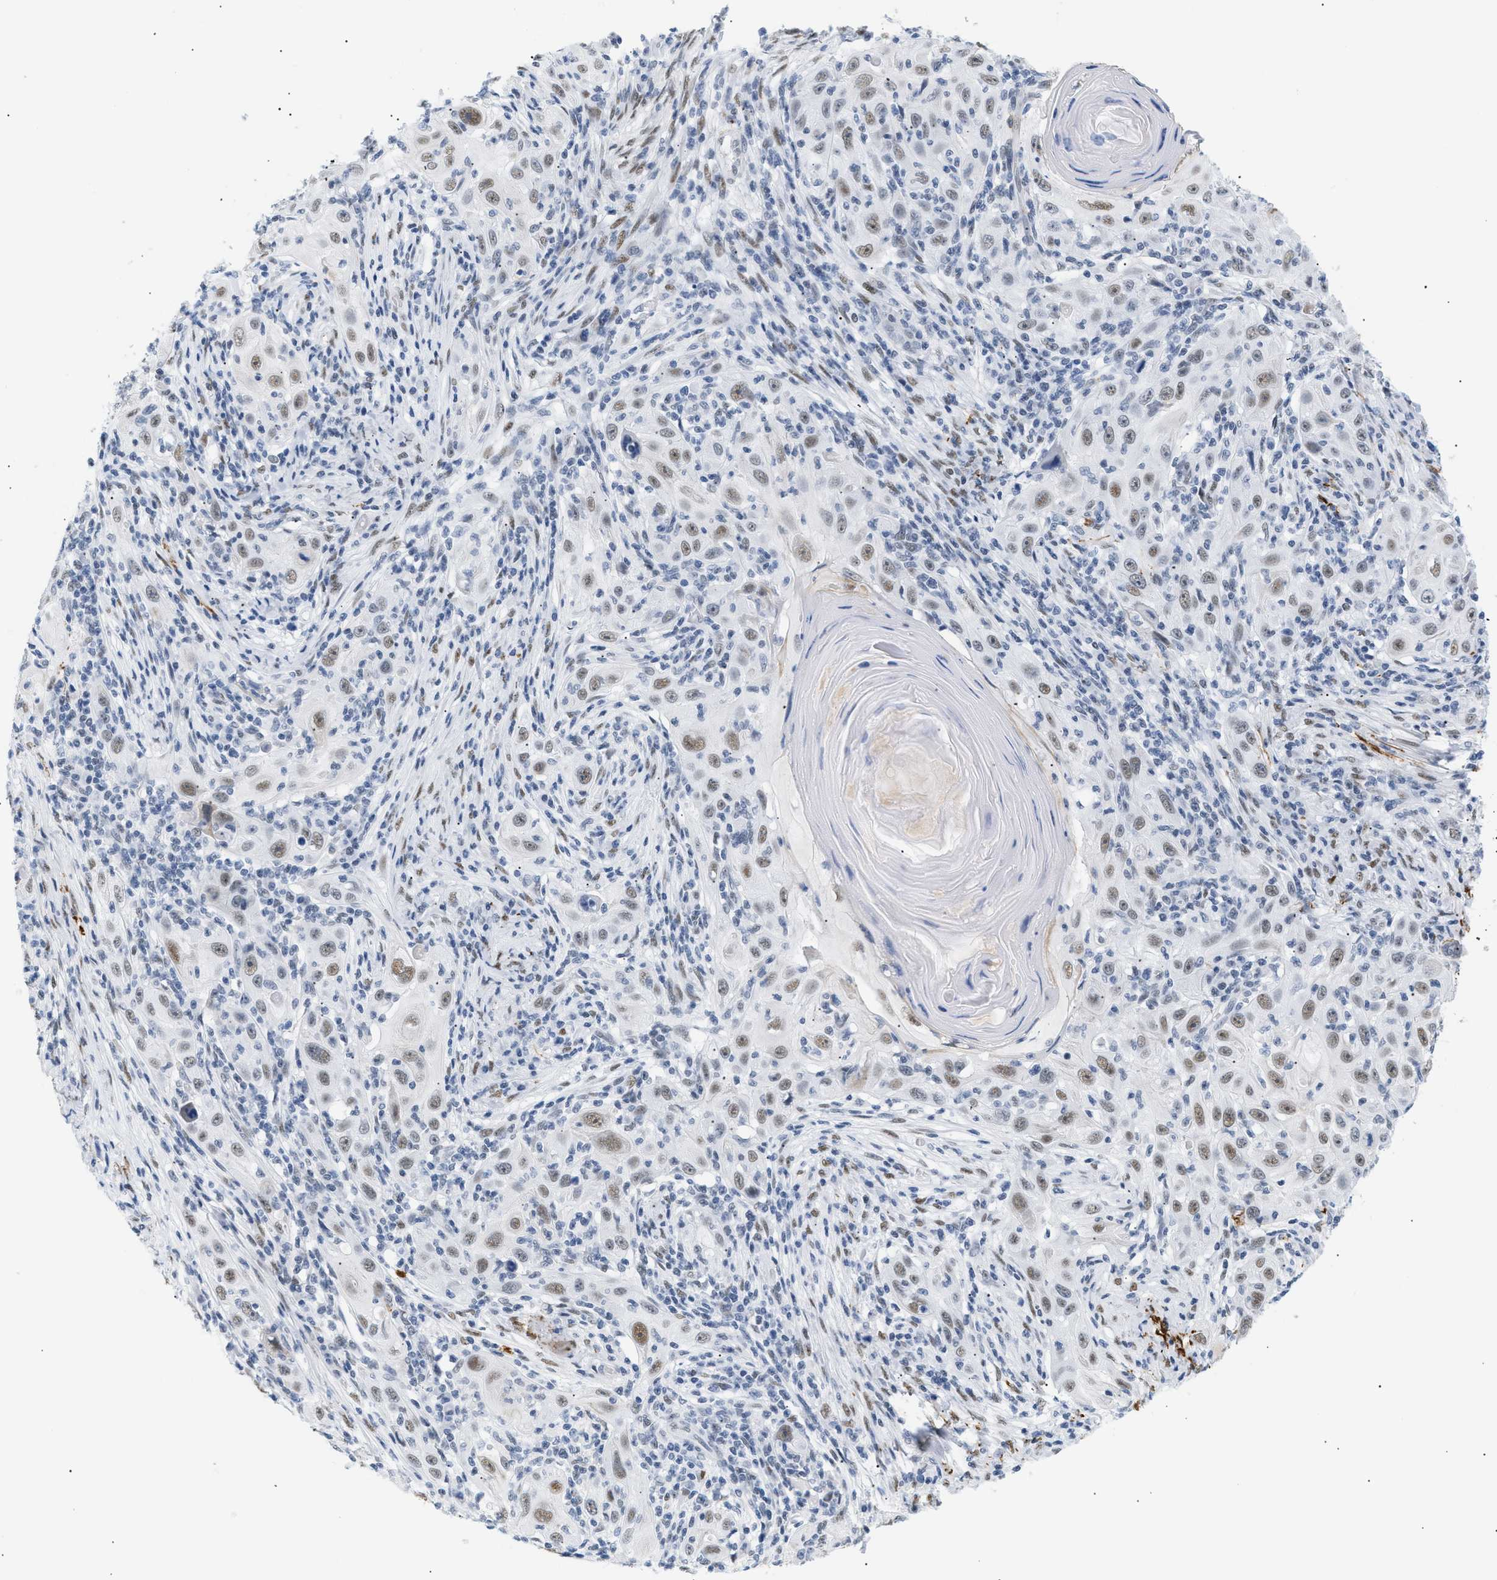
{"staining": {"intensity": "weak", "quantity": ">75%", "location": "nuclear"}, "tissue": "skin cancer", "cell_type": "Tumor cells", "image_type": "cancer", "snomed": [{"axis": "morphology", "description": "Squamous cell carcinoma, NOS"}, {"axis": "topography", "description": "Skin"}], "caption": "High-magnification brightfield microscopy of skin cancer (squamous cell carcinoma) stained with DAB (brown) and counterstained with hematoxylin (blue). tumor cells exhibit weak nuclear positivity is seen in approximately>75% of cells.", "gene": "ELN", "patient": {"sex": "female", "age": 88}}